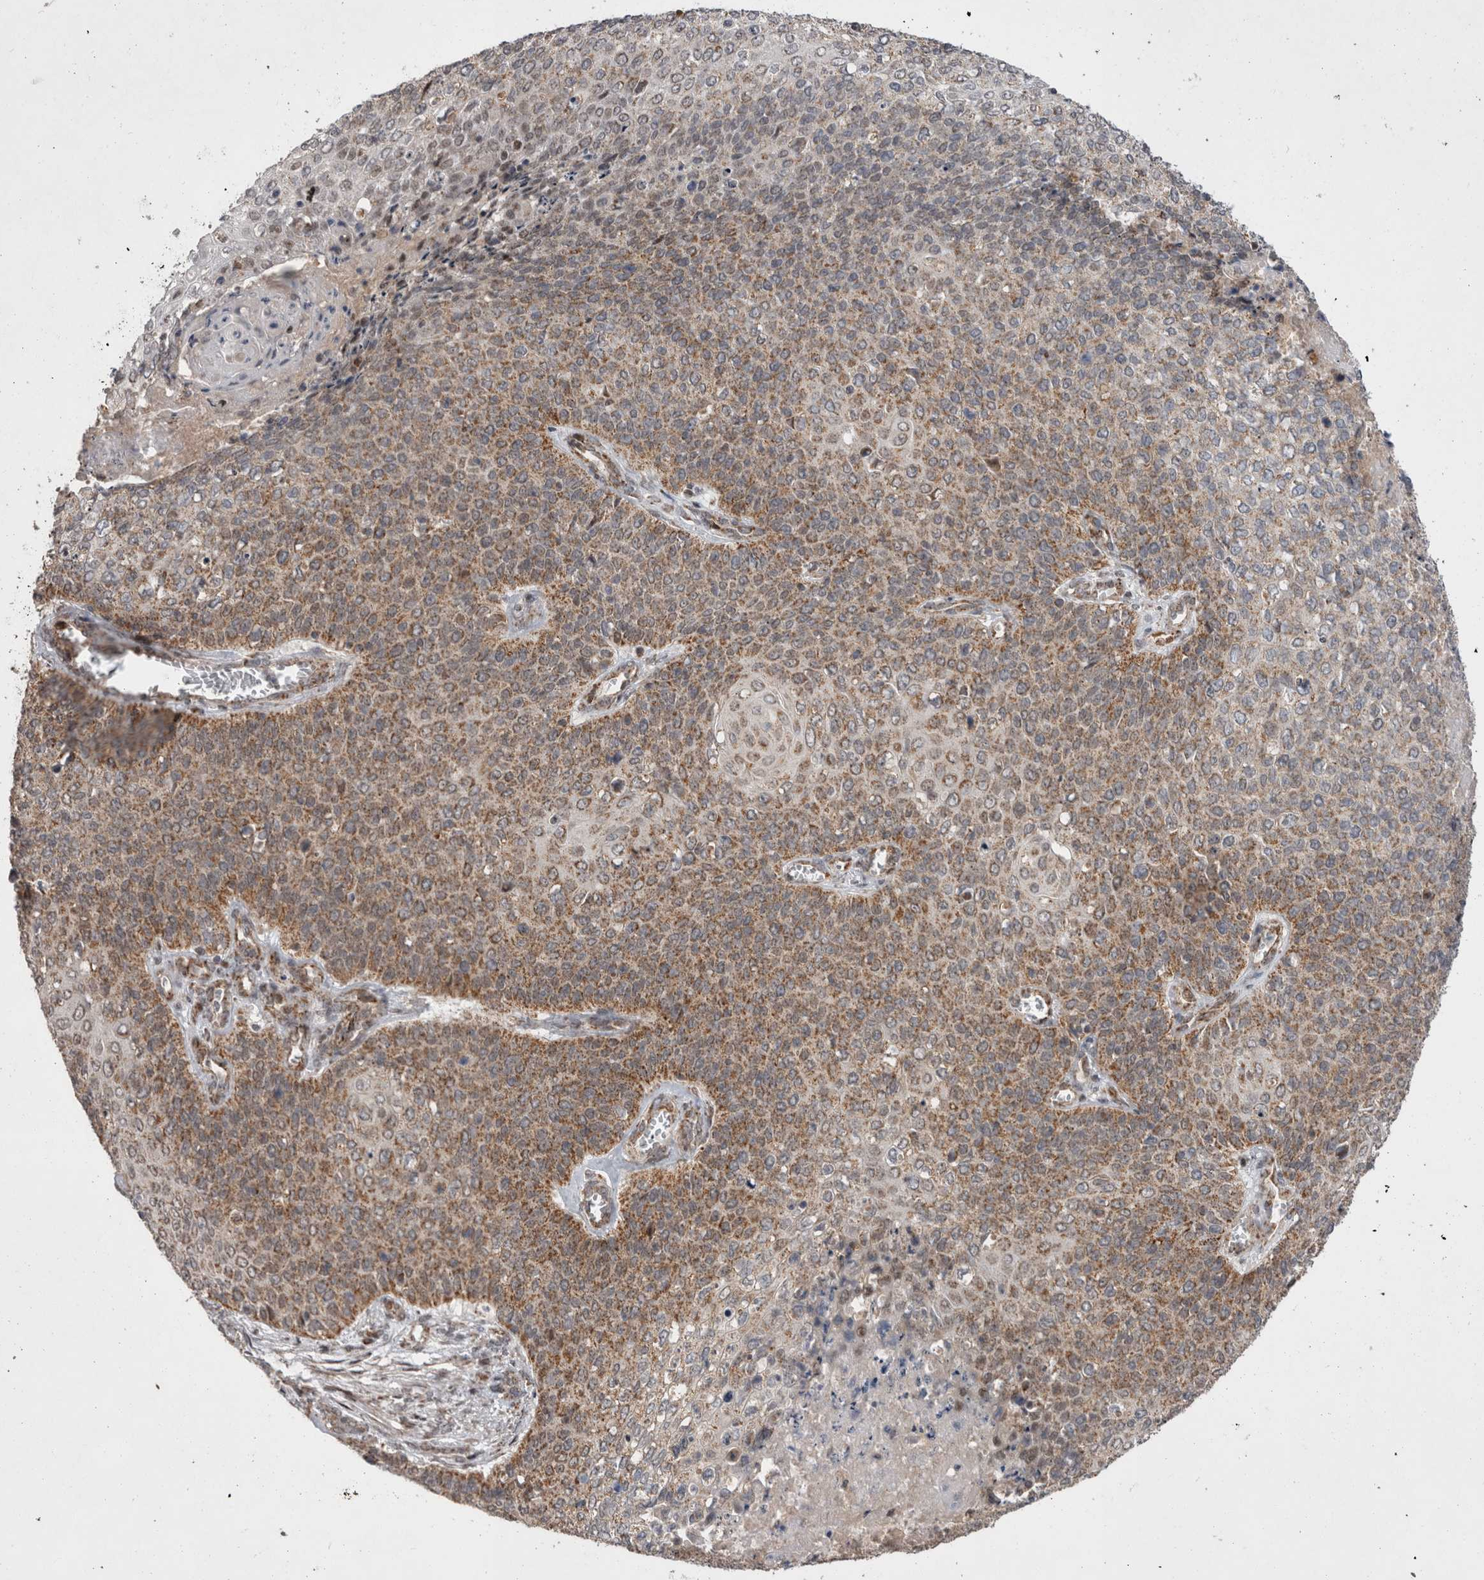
{"staining": {"intensity": "moderate", "quantity": ">75%", "location": "cytoplasmic/membranous"}, "tissue": "cervical cancer", "cell_type": "Tumor cells", "image_type": "cancer", "snomed": [{"axis": "morphology", "description": "Squamous cell carcinoma, NOS"}, {"axis": "topography", "description": "Cervix"}], "caption": "A brown stain shows moderate cytoplasmic/membranous positivity of a protein in cervical cancer (squamous cell carcinoma) tumor cells.", "gene": "MRPL37", "patient": {"sex": "female", "age": 39}}